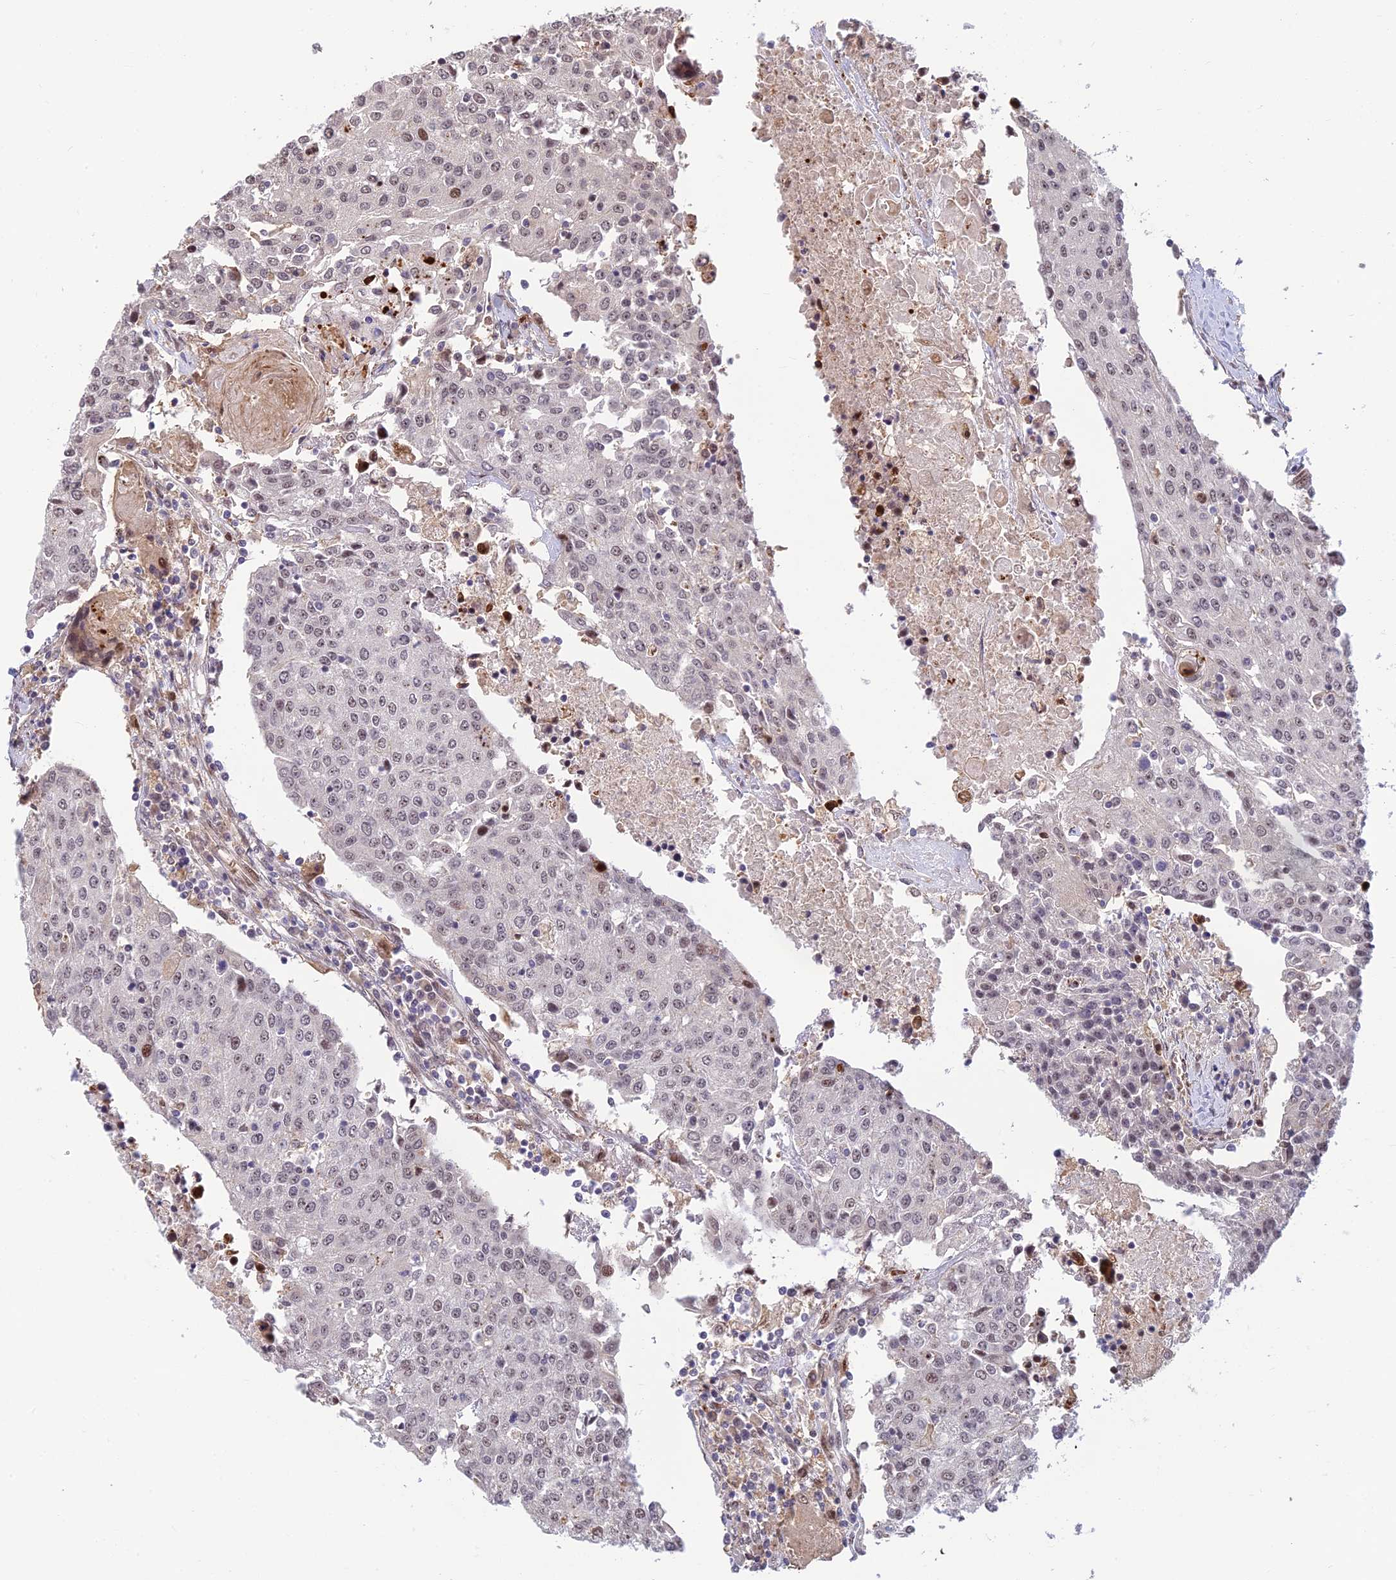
{"staining": {"intensity": "moderate", "quantity": "<25%", "location": "nuclear"}, "tissue": "urothelial cancer", "cell_type": "Tumor cells", "image_type": "cancer", "snomed": [{"axis": "morphology", "description": "Urothelial carcinoma, High grade"}, {"axis": "topography", "description": "Urinary bladder"}], "caption": "DAB (3,3'-diaminobenzidine) immunohistochemical staining of urothelial cancer displays moderate nuclear protein staining in about <25% of tumor cells. (Stains: DAB in brown, nuclei in blue, Microscopy: brightfield microscopy at high magnification).", "gene": "UFSP2", "patient": {"sex": "female", "age": 85}}